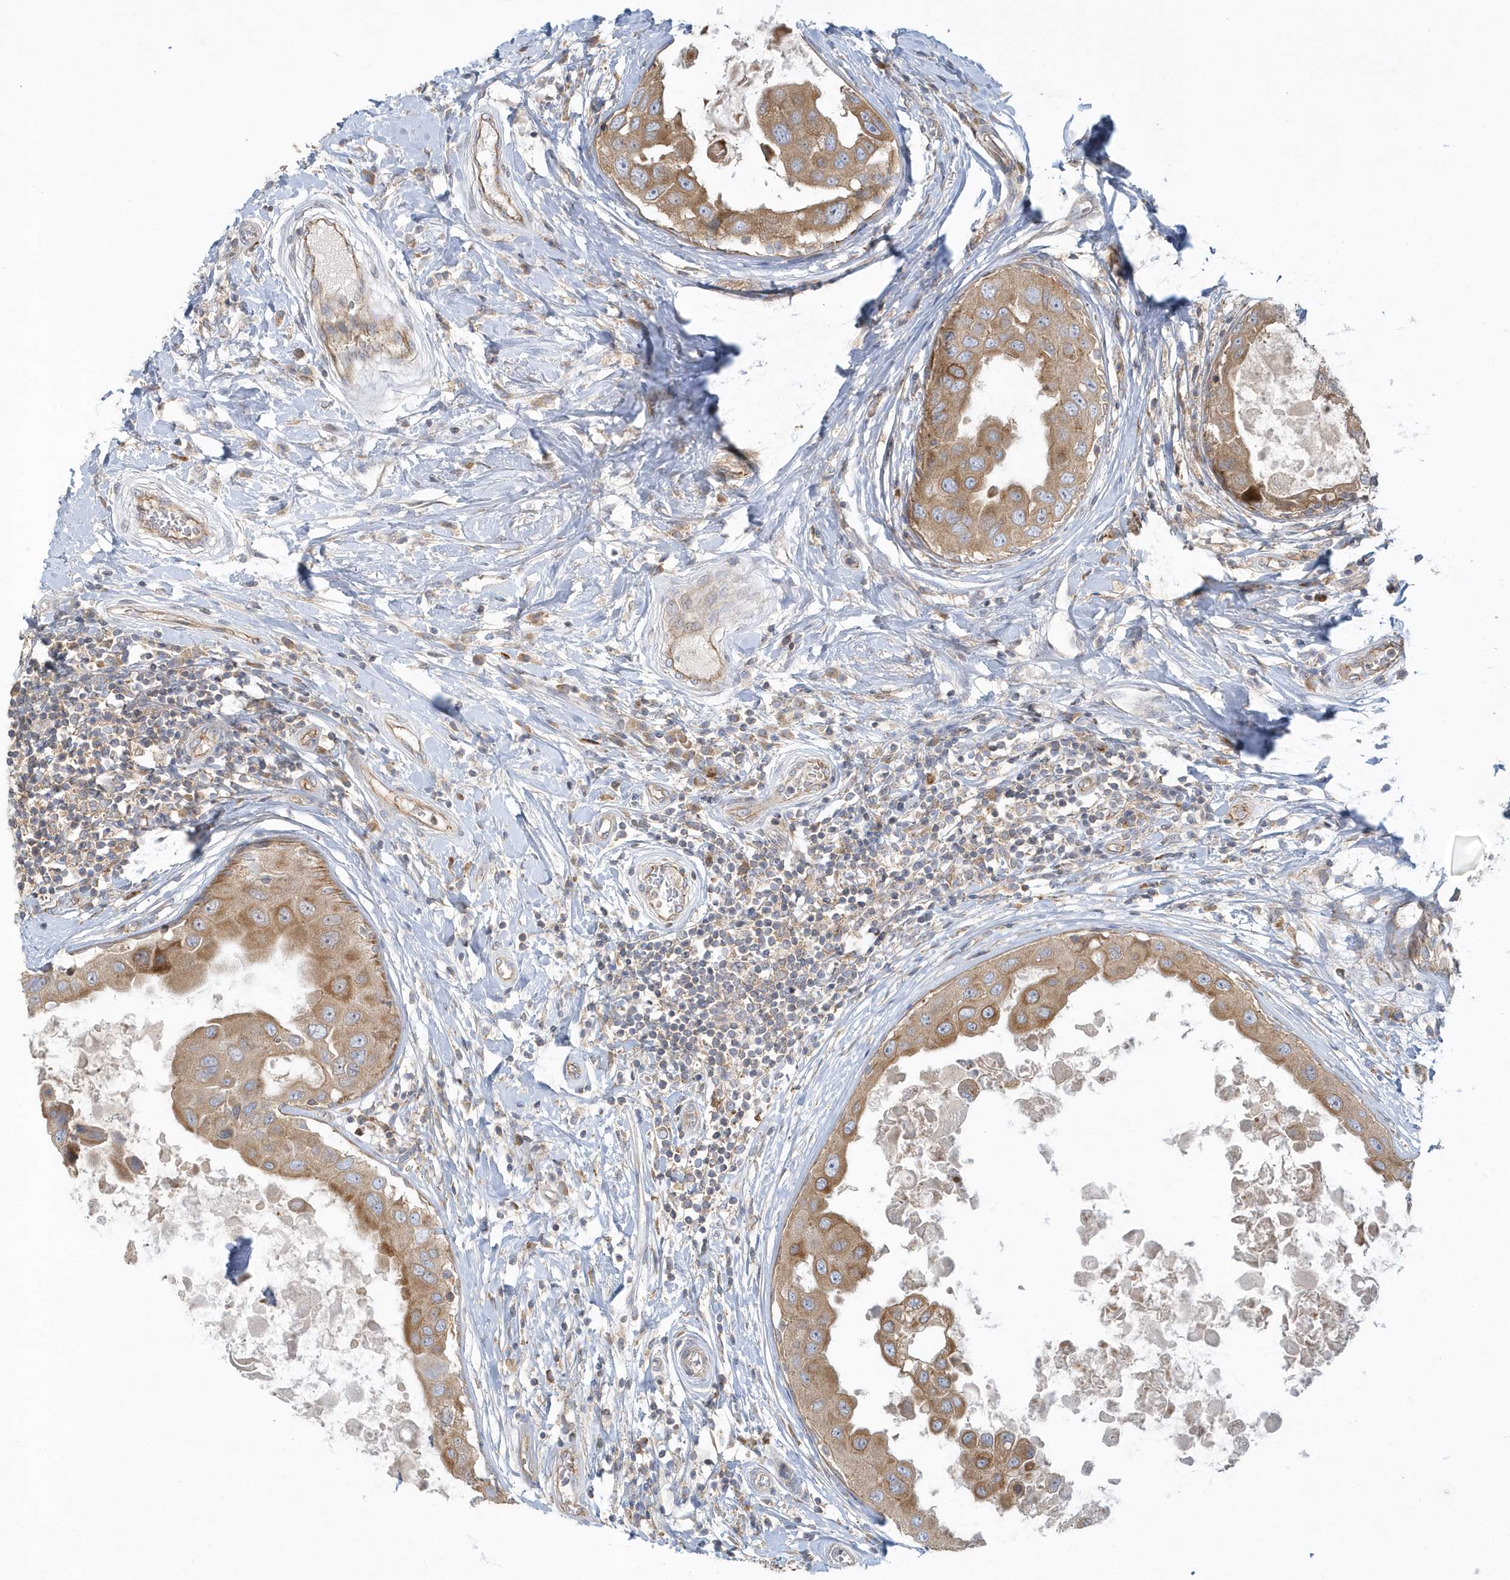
{"staining": {"intensity": "moderate", "quantity": ">75%", "location": "cytoplasmic/membranous"}, "tissue": "breast cancer", "cell_type": "Tumor cells", "image_type": "cancer", "snomed": [{"axis": "morphology", "description": "Duct carcinoma"}, {"axis": "topography", "description": "Breast"}], "caption": "Protein staining demonstrates moderate cytoplasmic/membranous positivity in approximately >75% of tumor cells in invasive ductal carcinoma (breast).", "gene": "CNOT10", "patient": {"sex": "female", "age": 27}}